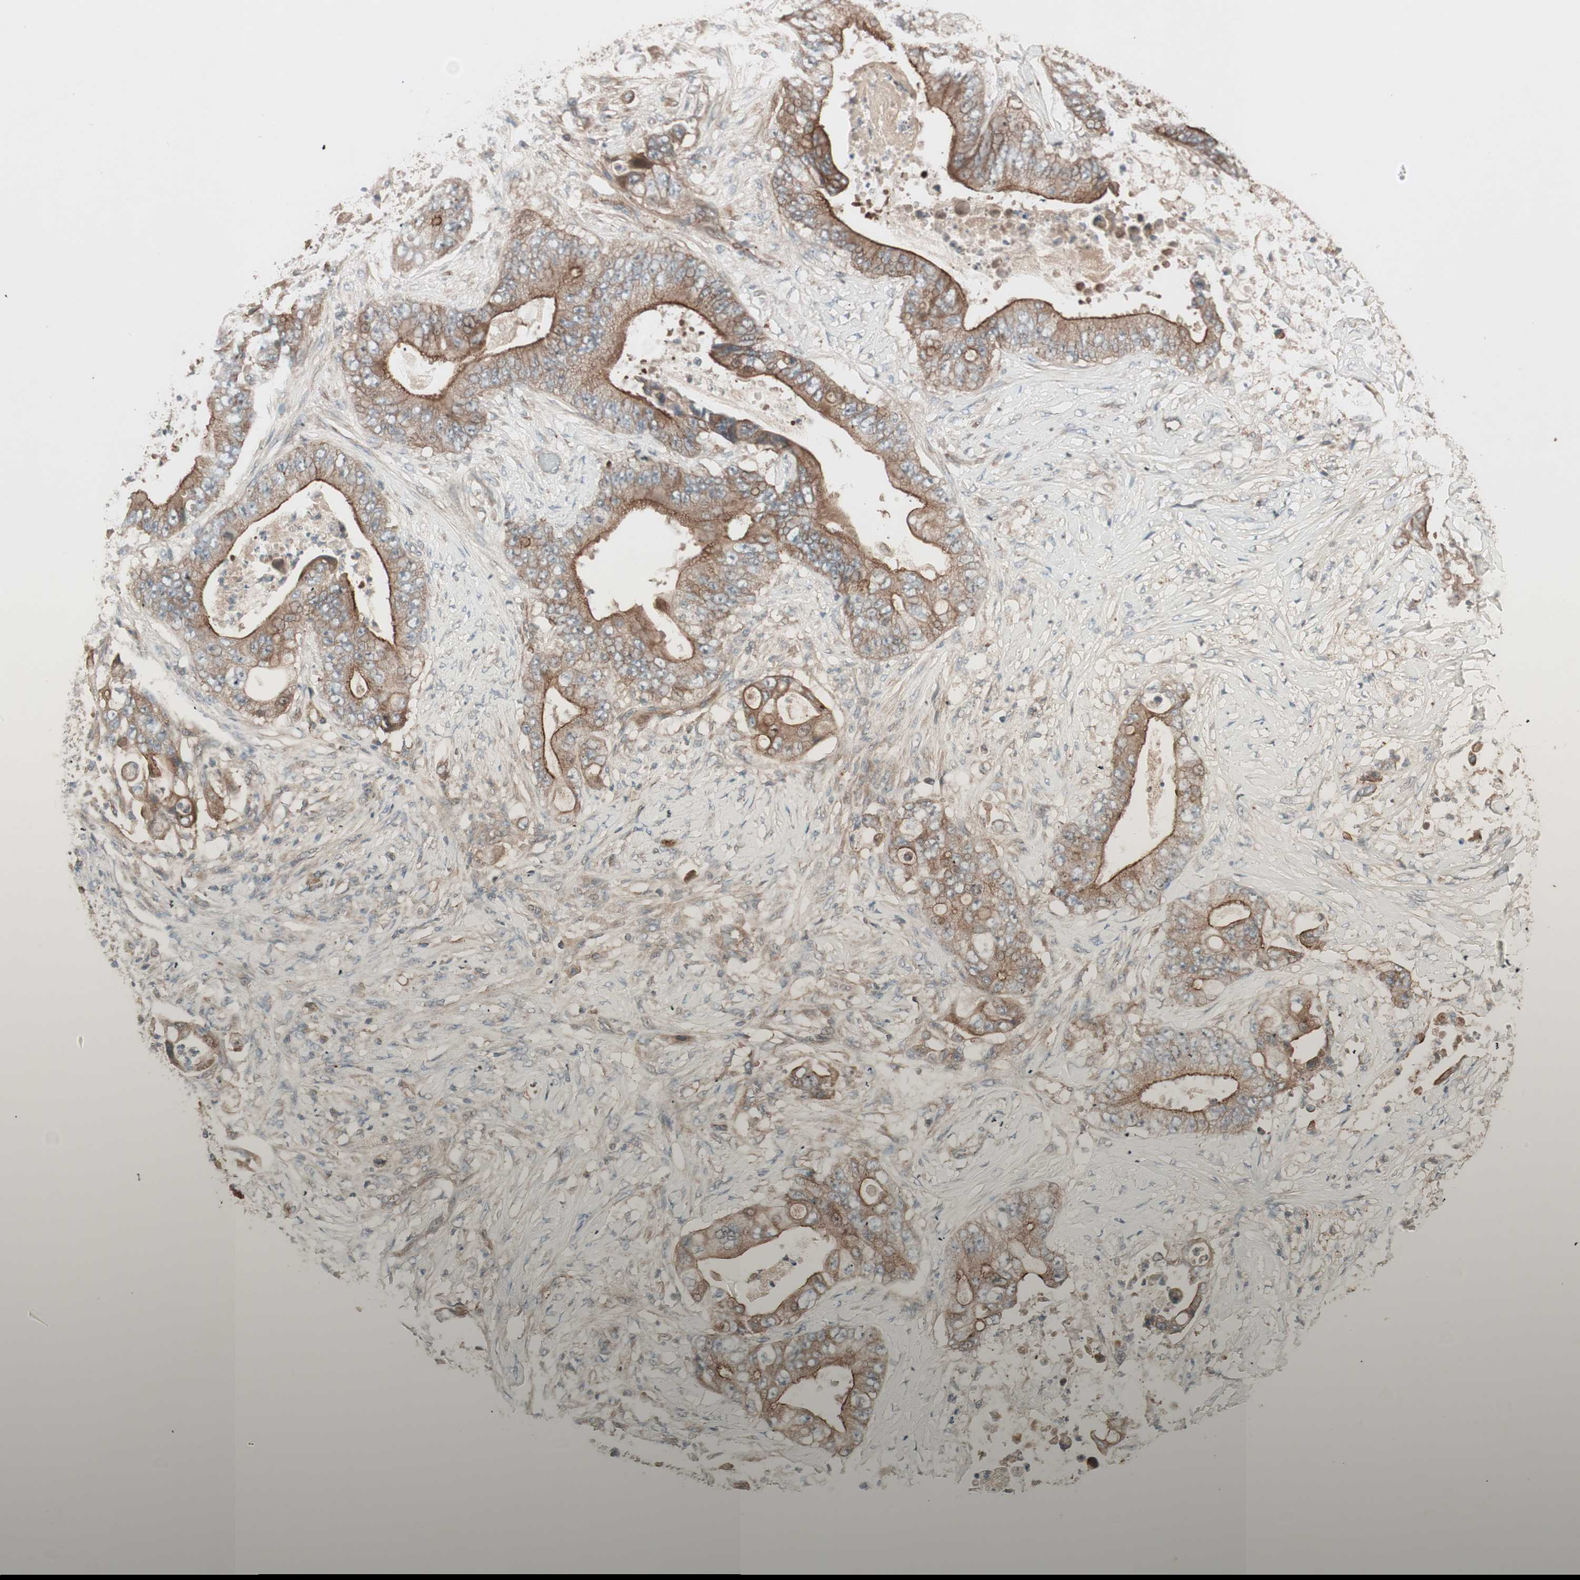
{"staining": {"intensity": "moderate", "quantity": ">75%", "location": "cytoplasmic/membranous"}, "tissue": "stomach cancer", "cell_type": "Tumor cells", "image_type": "cancer", "snomed": [{"axis": "morphology", "description": "Adenocarcinoma, NOS"}, {"axis": "topography", "description": "Stomach"}], "caption": "Immunohistochemical staining of stomach adenocarcinoma demonstrates moderate cytoplasmic/membranous protein expression in approximately >75% of tumor cells.", "gene": "TFPI", "patient": {"sex": "female", "age": 73}}